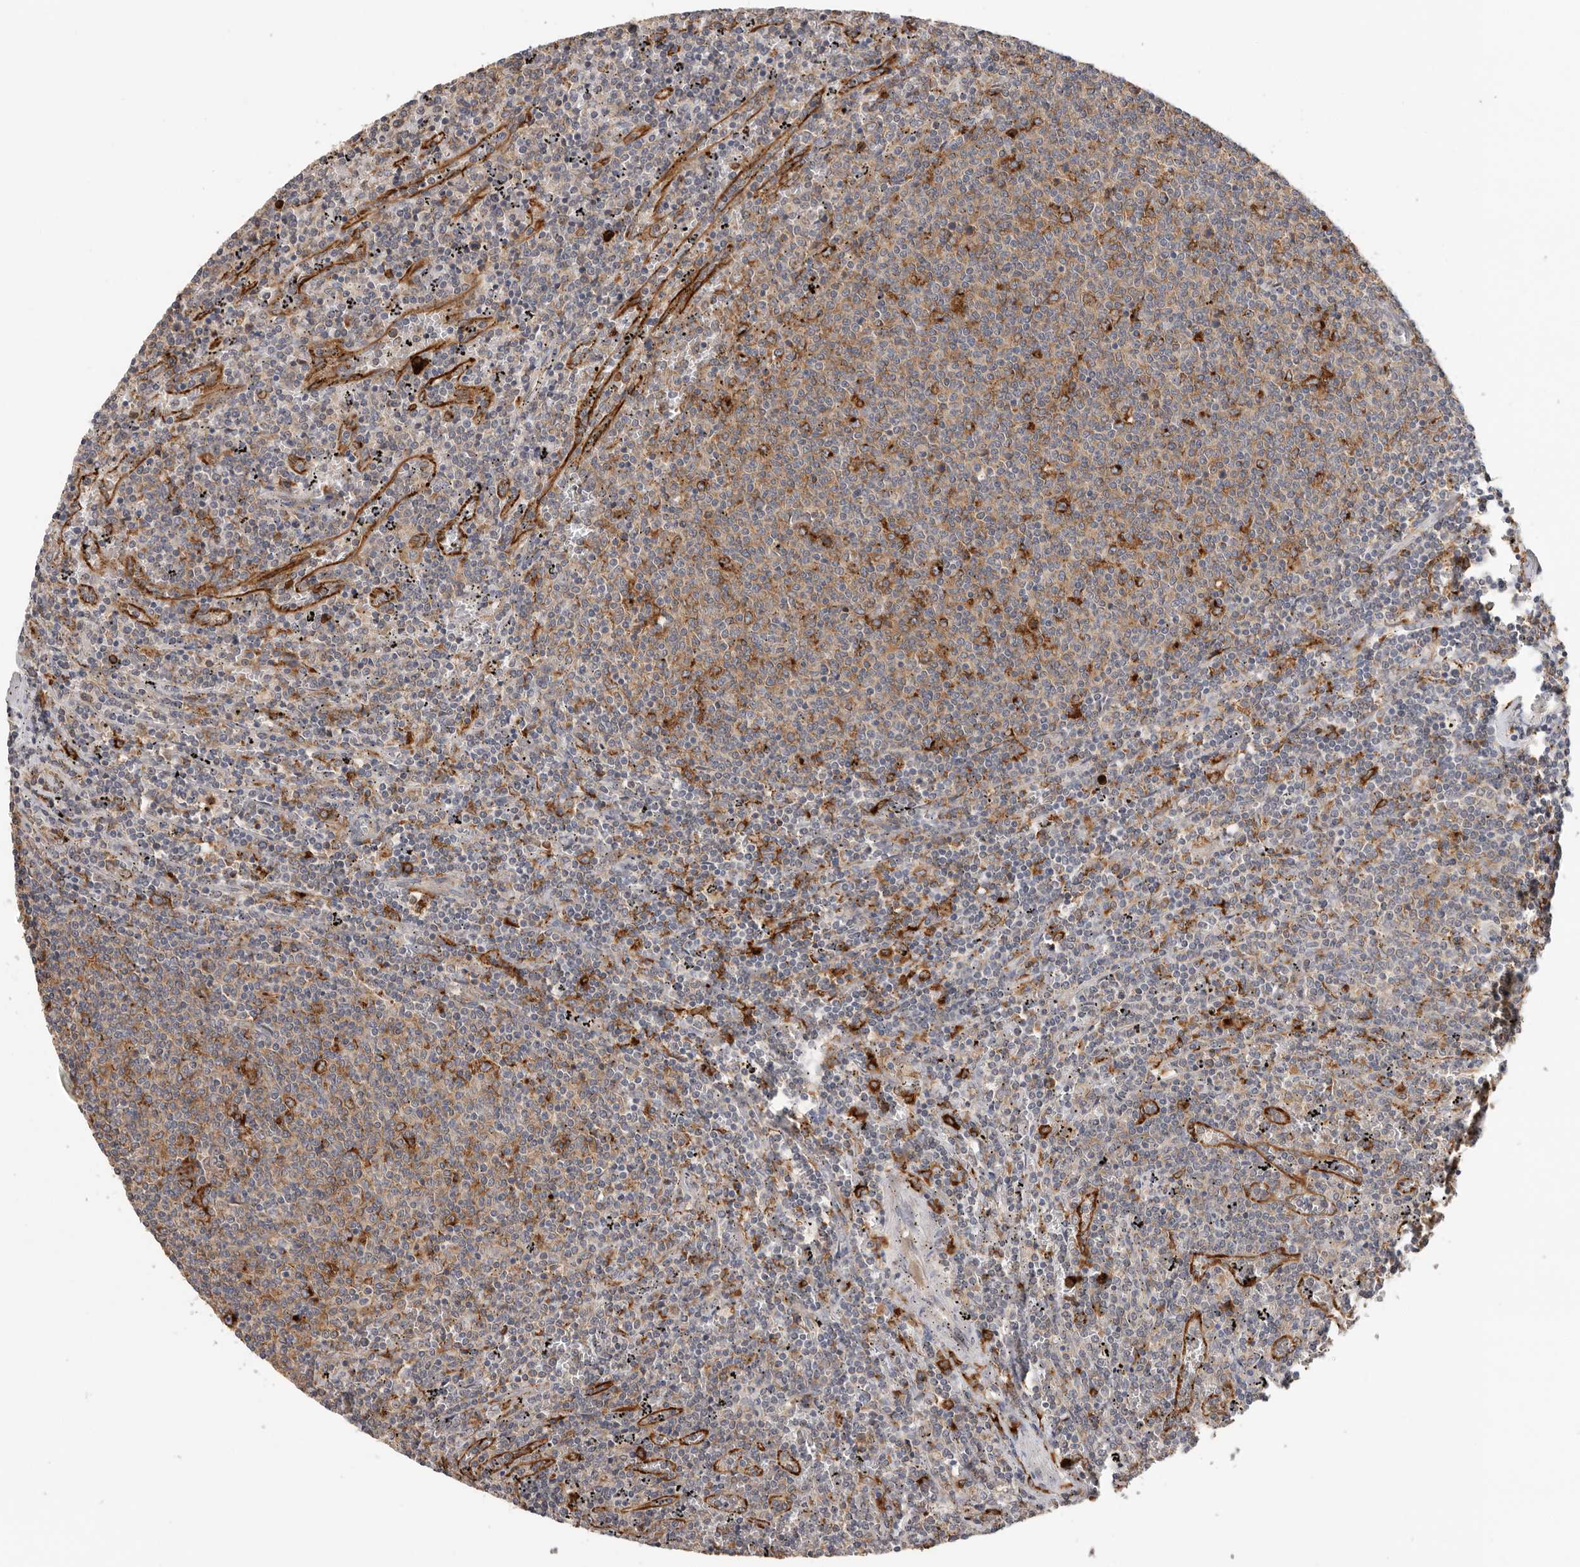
{"staining": {"intensity": "moderate", "quantity": "25%-75%", "location": "cytoplasmic/membranous"}, "tissue": "lymphoma", "cell_type": "Tumor cells", "image_type": "cancer", "snomed": [{"axis": "morphology", "description": "Malignant lymphoma, non-Hodgkin's type, Low grade"}, {"axis": "topography", "description": "Spleen"}], "caption": "This micrograph shows malignant lymphoma, non-Hodgkin's type (low-grade) stained with IHC to label a protein in brown. The cytoplasmic/membranous of tumor cells show moderate positivity for the protein. Nuclei are counter-stained blue.", "gene": "TFRC", "patient": {"sex": "female", "age": 50}}